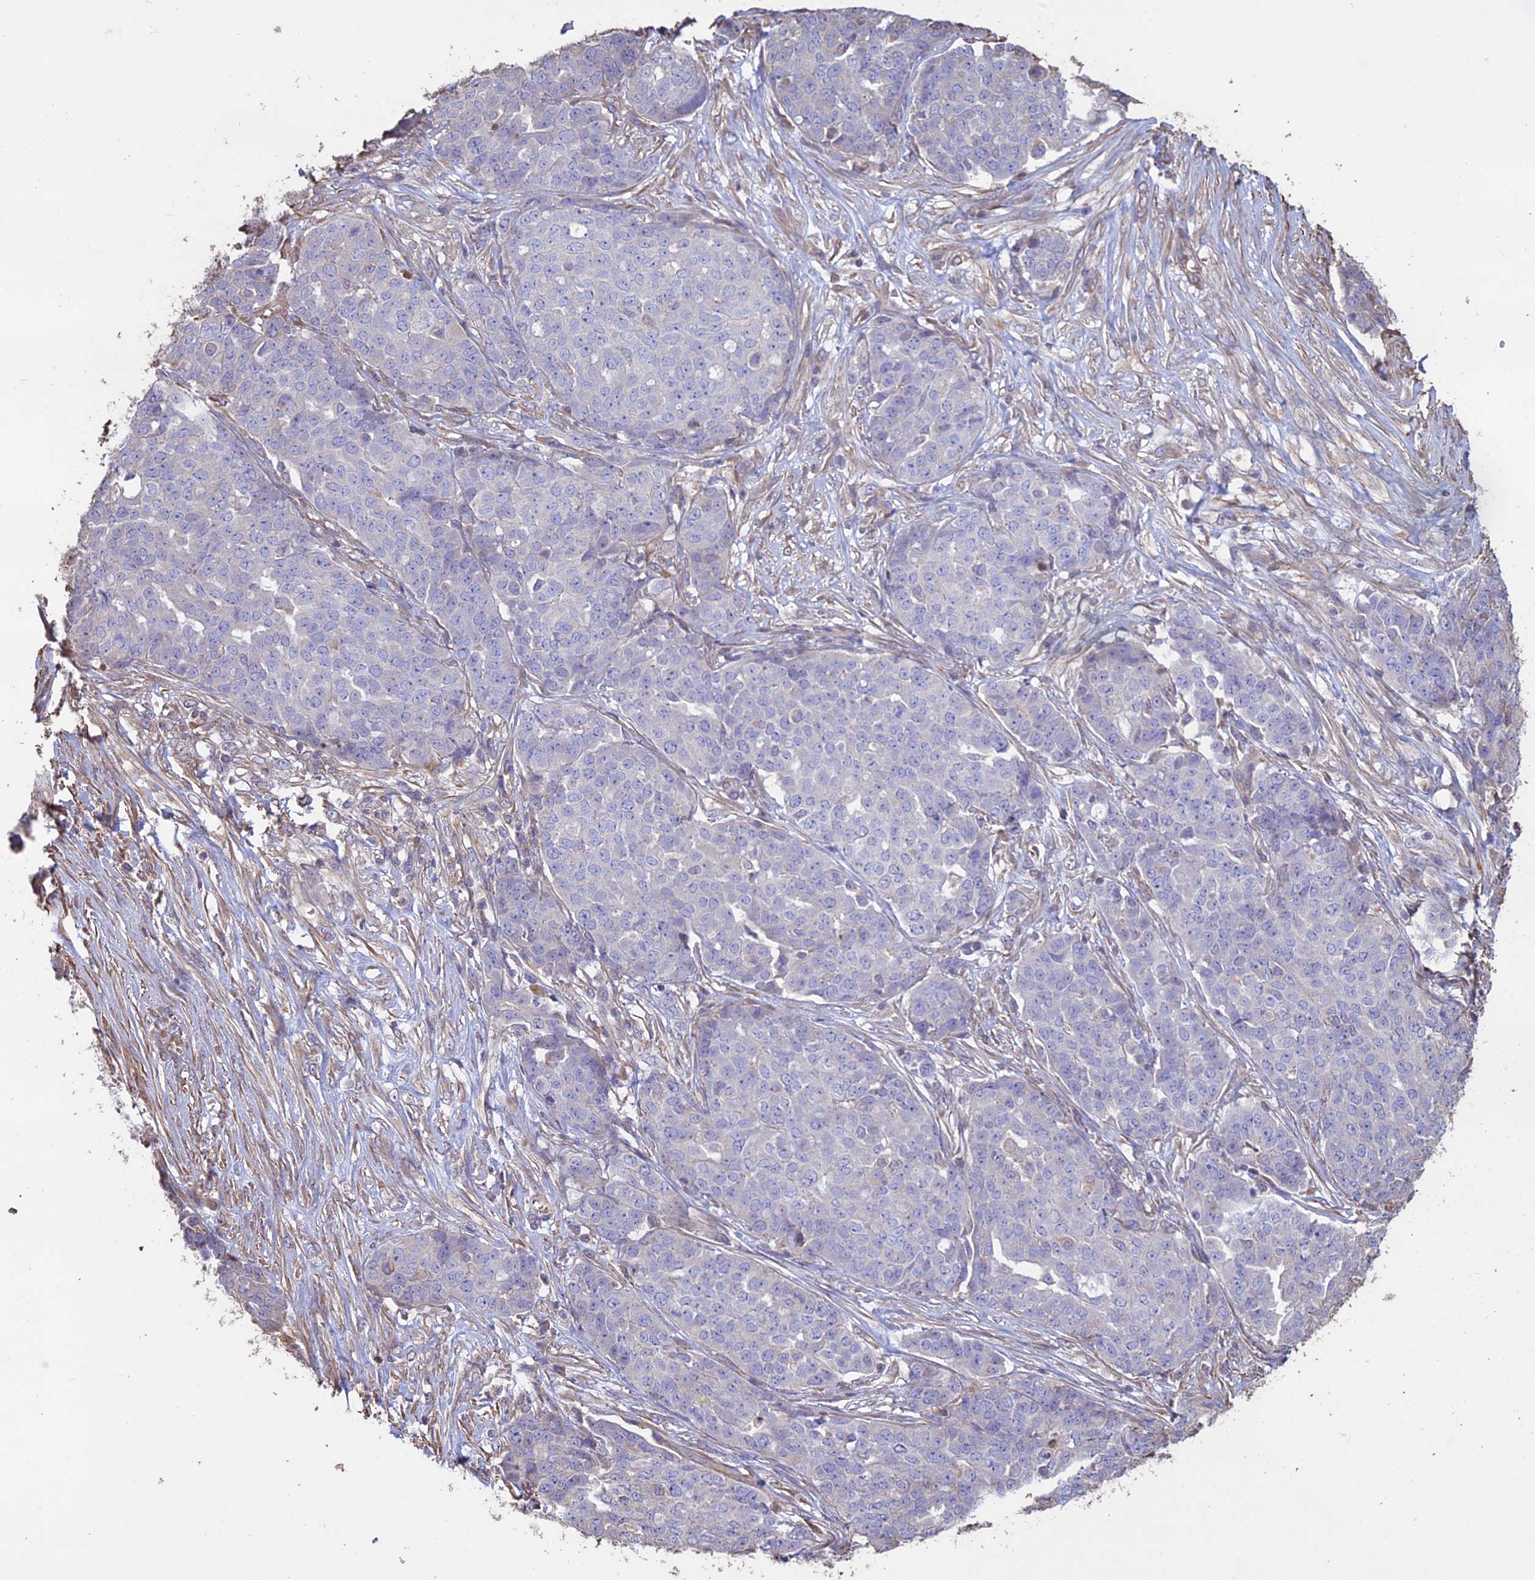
{"staining": {"intensity": "negative", "quantity": "none", "location": "none"}, "tissue": "ovarian cancer", "cell_type": "Tumor cells", "image_type": "cancer", "snomed": [{"axis": "morphology", "description": "Cystadenocarcinoma, serous, NOS"}, {"axis": "topography", "description": "Soft tissue"}, {"axis": "topography", "description": "Ovary"}], "caption": "Histopathology image shows no significant protein positivity in tumor cells of ovarian cancer (serous cystadenocarcinoma). (DAB IHC, high magnification).", "gene": "CCDC148", "patient": {"sex": "female", "age": 57}}